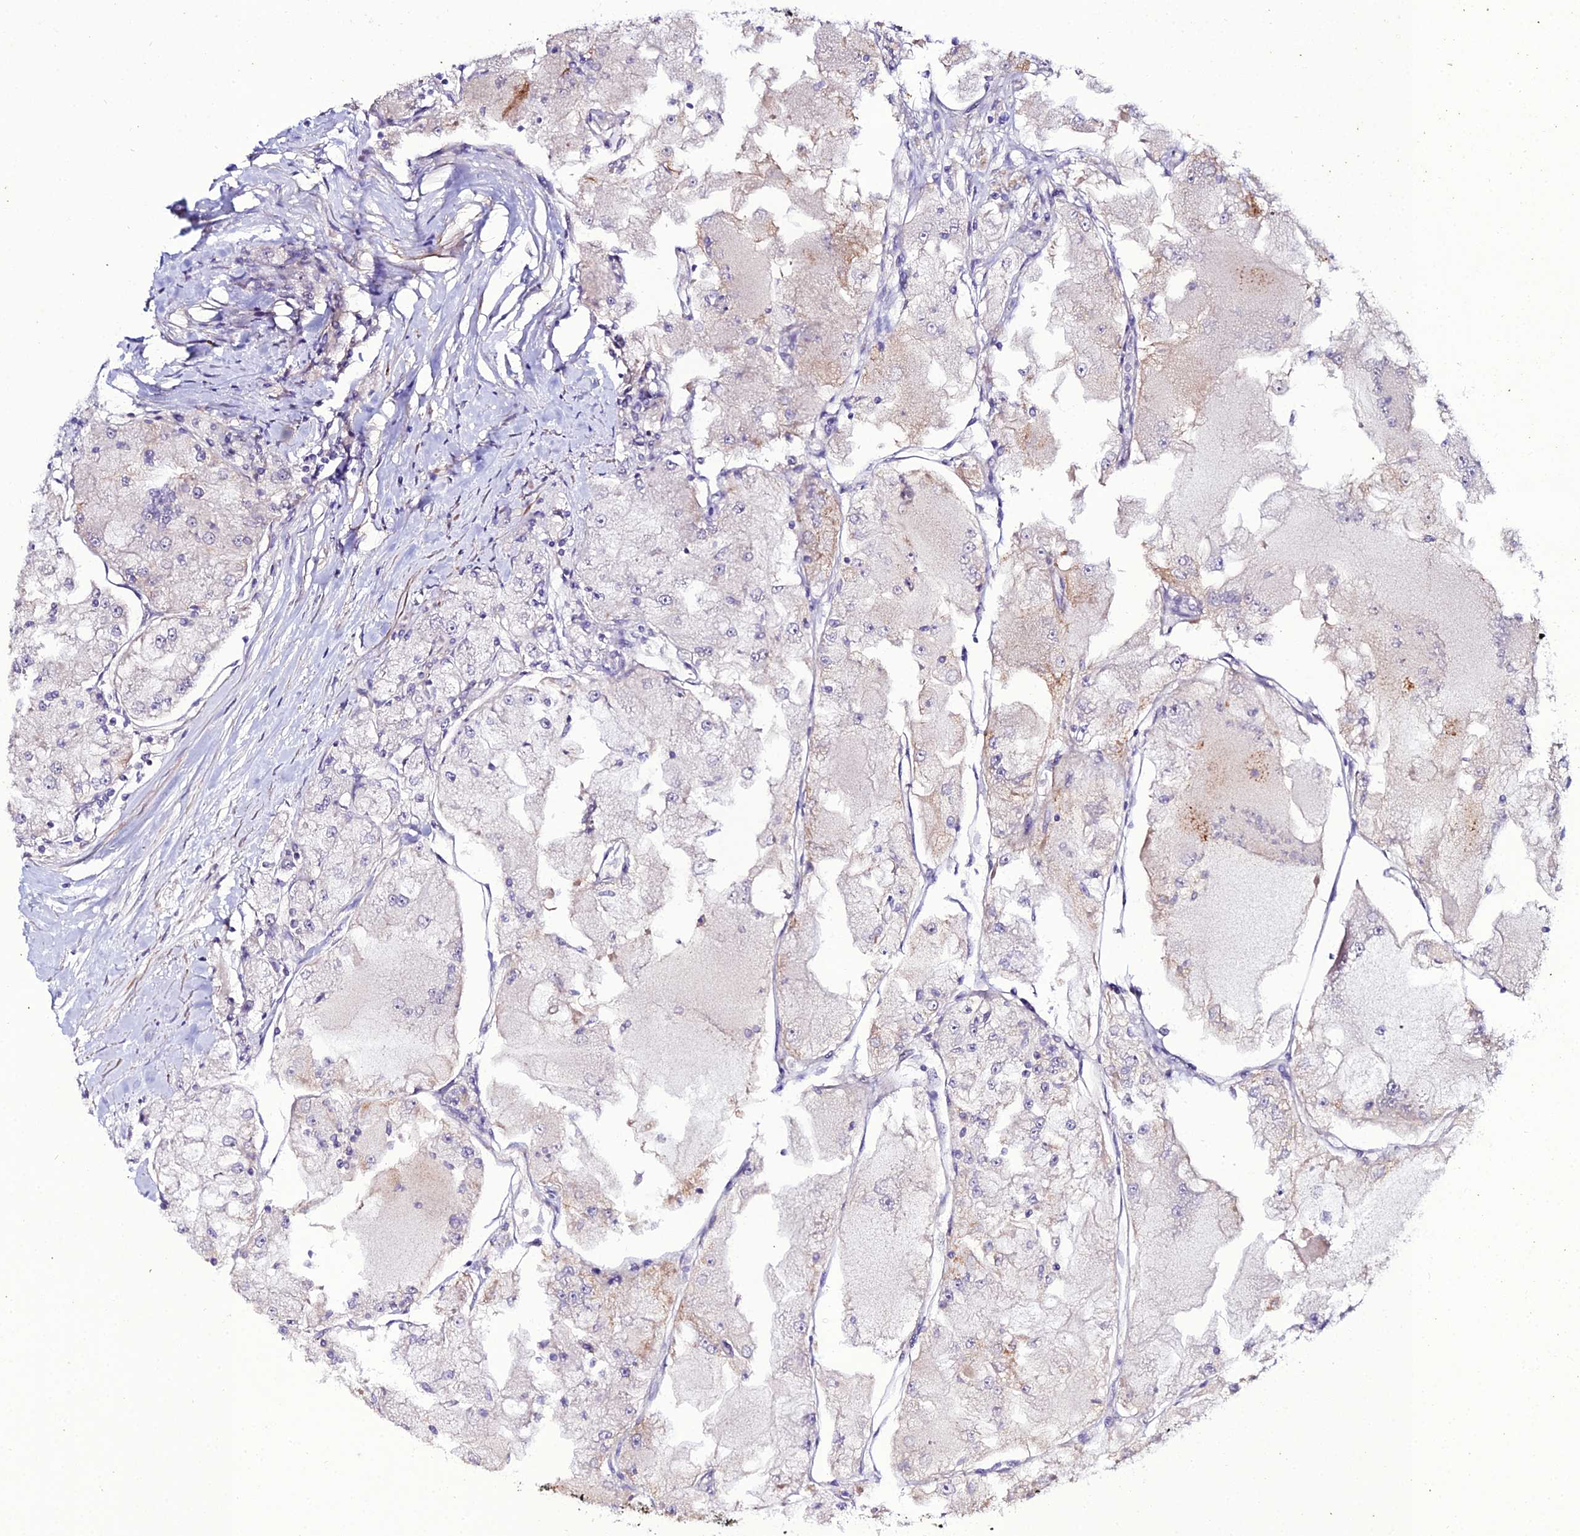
{"staining": {"intensity": "negative", "quantity": "none", "location": "none"}, "tissue": "renal cancer", "cell_type": "Tumor cells", "image_type": "cancer", "snomed": [{"axis": "morphology", "description": "Adenocarcinoma, NOS"}, {"axis": "topography", "description": "Kidney"}], "caption": "This micrograph is of renal cancer (adenocarcinoma) stained with immunohistochemistry (IHC) to label a protein in brown with the nuclei are counter-stained blue. There is no positivity in tumor cells.", "gene": "ARL6IP1", "patient": {"sex": "female", "age": 72}}